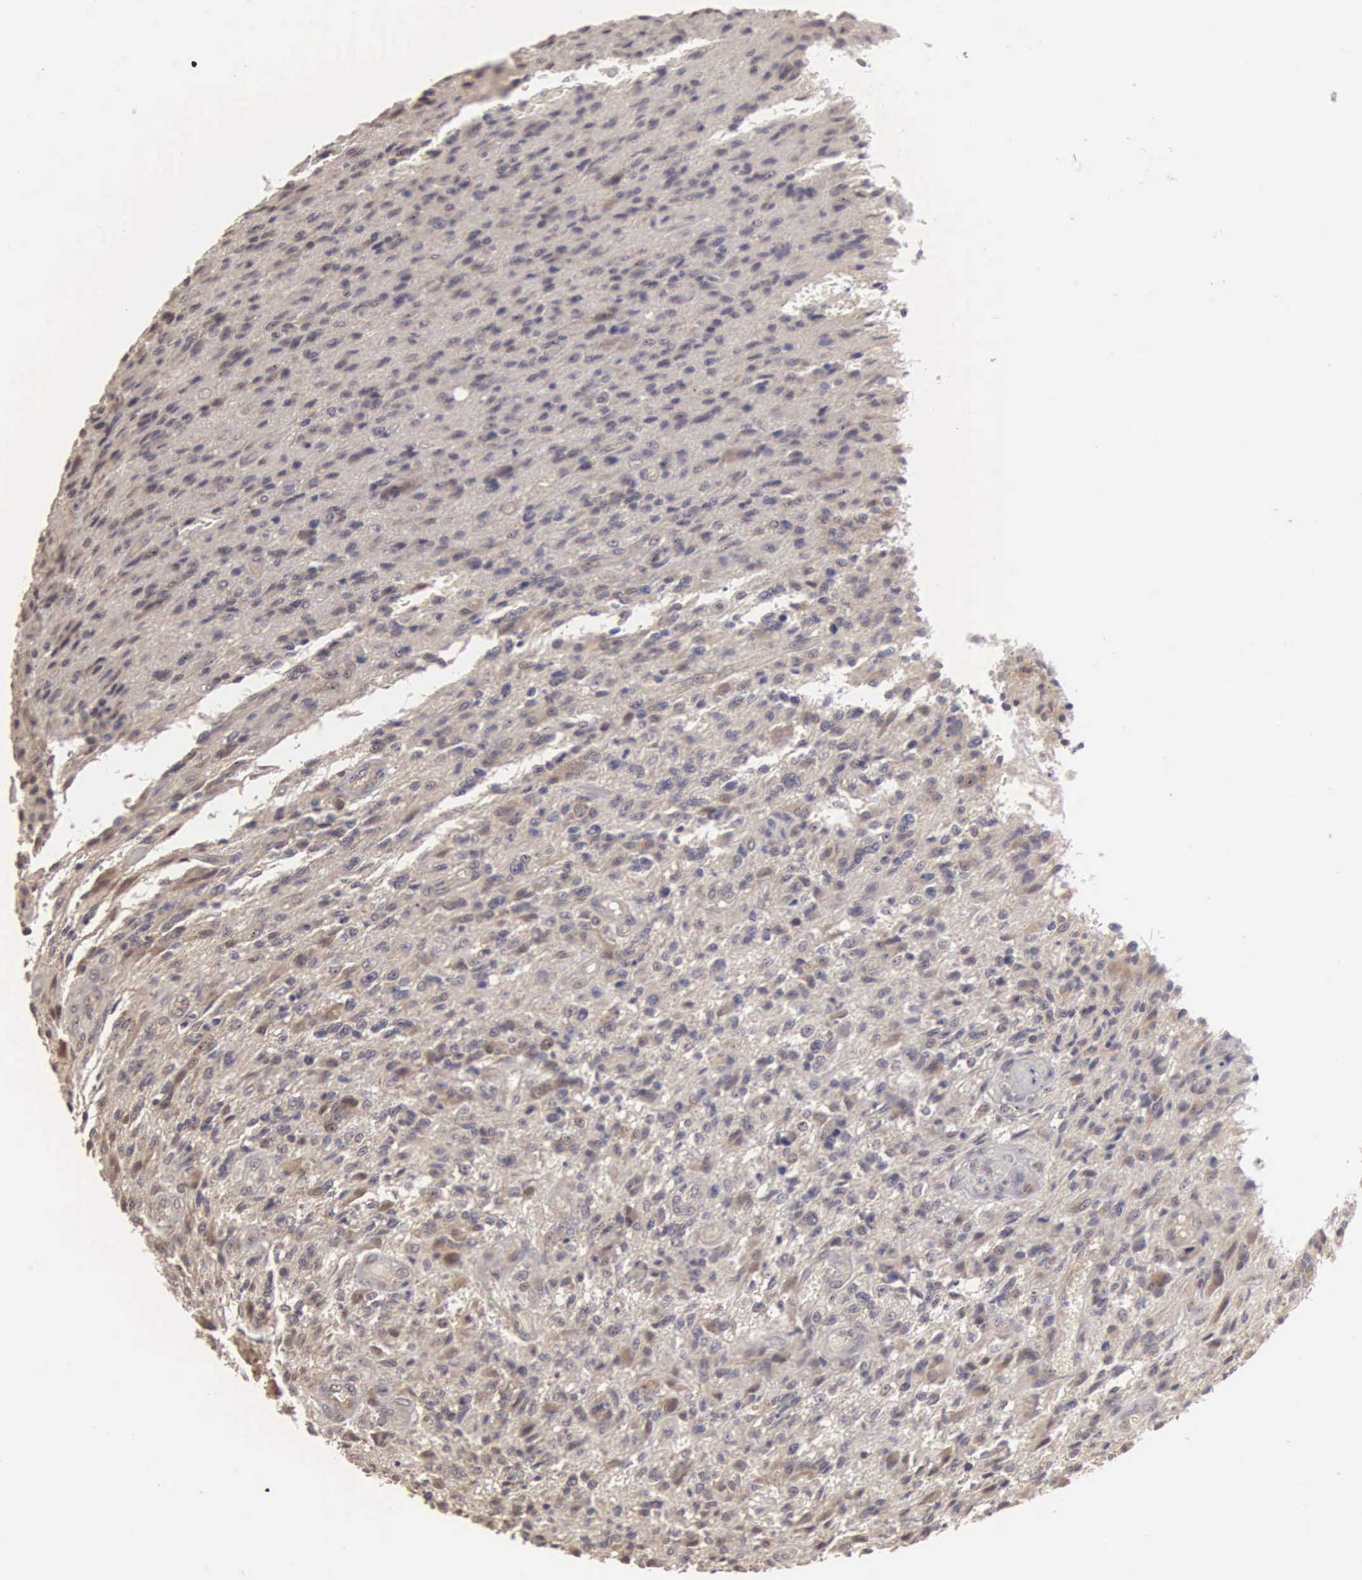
{"staining": {"intensity": "negative", "quantity": "none", "location": "none"}, "tissue": "glioma", "cell_type": "Tumor cells", "image_type": "cancer", "snomed": [{"axis": "morphology", "description": "Glioma, malignant, High grade"}, {"axis": "topography", "description": "Brain"}], "caption": "This is an immunohistochemistry (IHC) photomicrograph of human glioma. There is no positivity in tumor cells.", "gene": "AMN", "patient": {"sex": "male", "age": 36}}